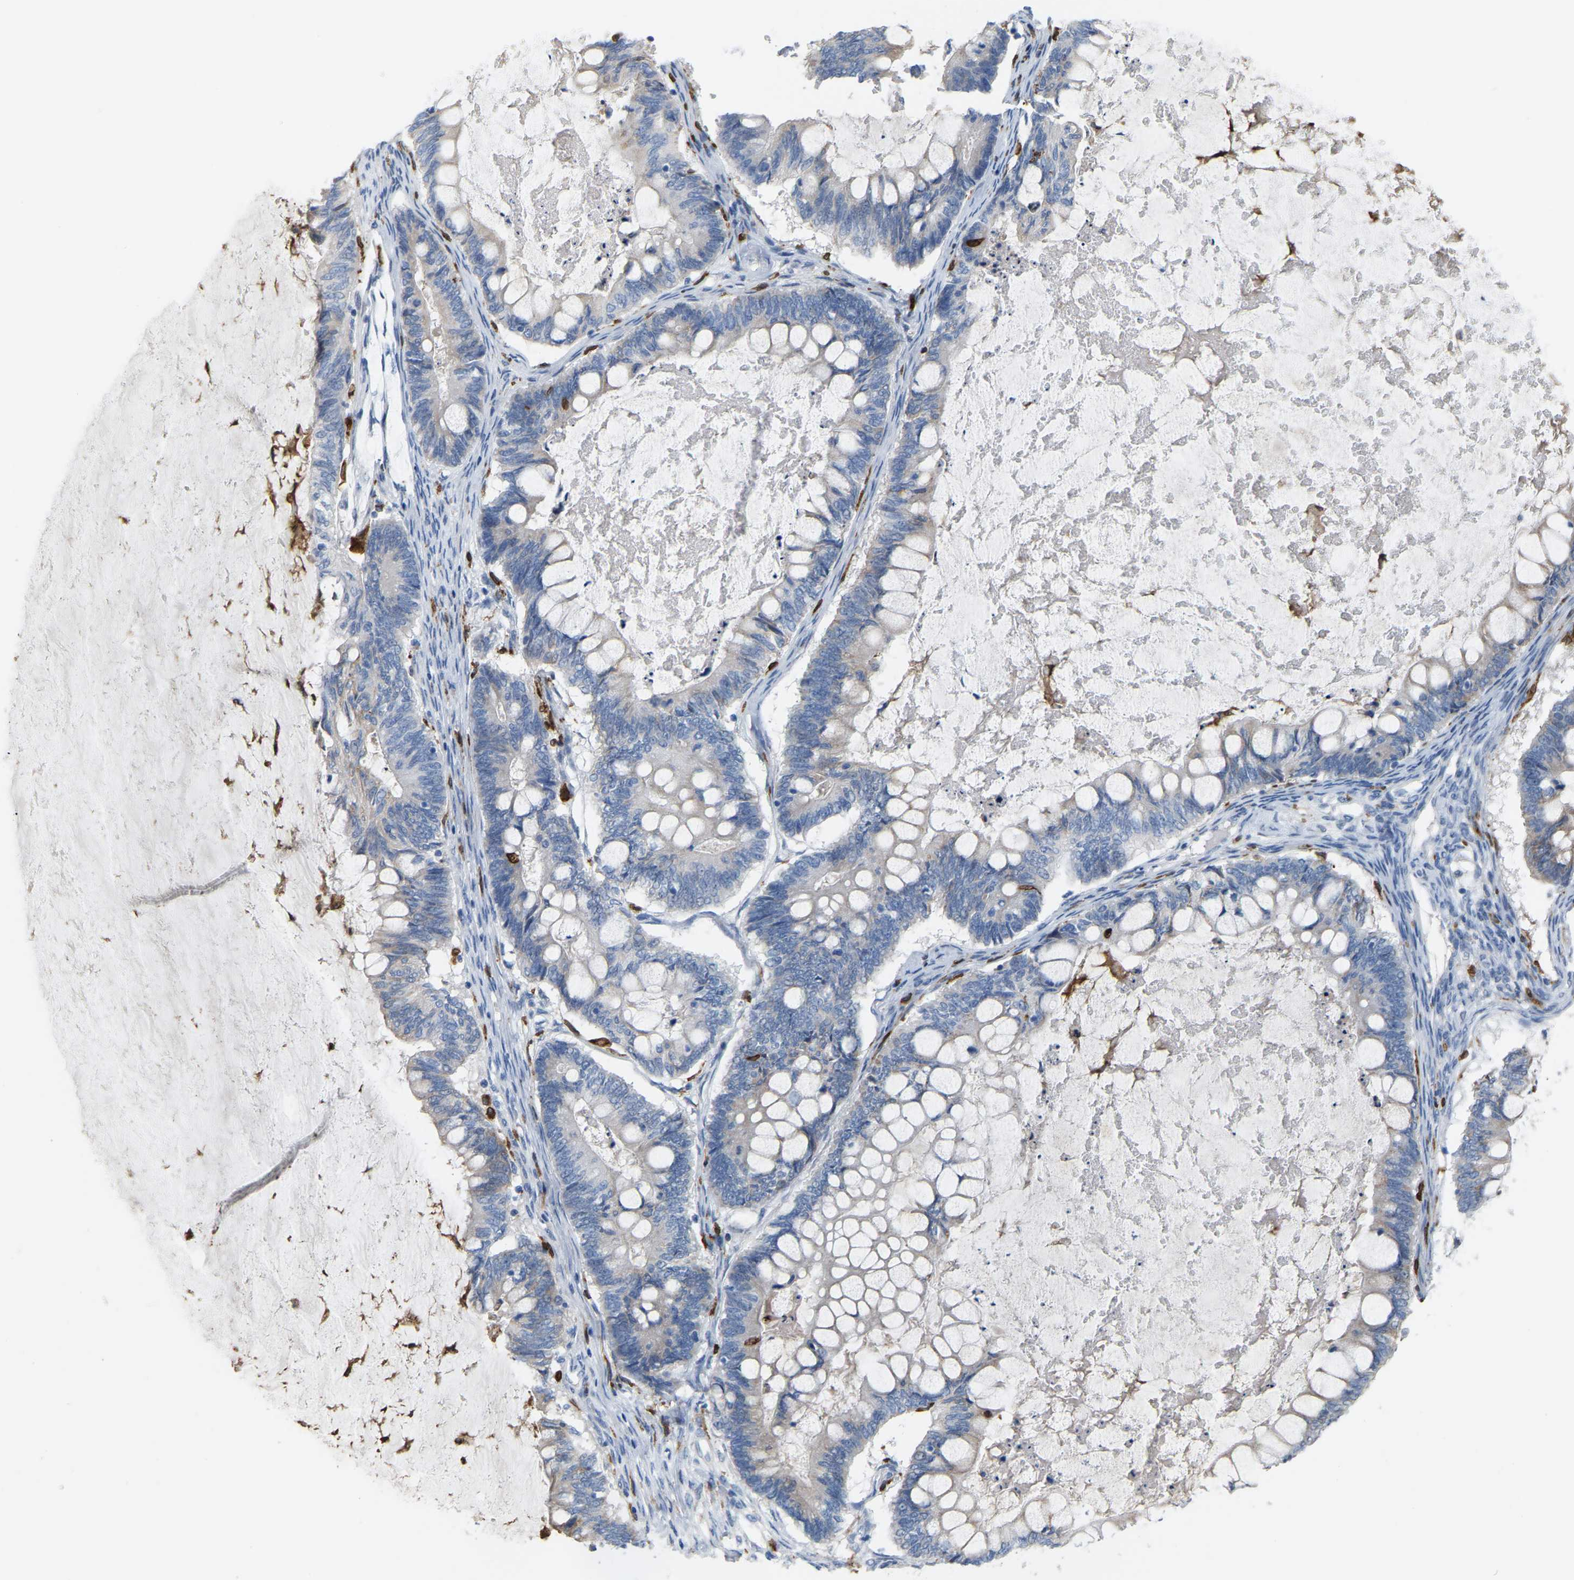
{"staining": {"intensity": "negative", "quantity": "none", "location": "none"}, "tissue": "ovarian cancer", "cell_type": "Tumor cells", "image_type": "cancer", "snomed": [{"axis": "morphology", "description": "Cystadenocarcinoma, mucinous, NOS"}, {"axis": "topography", "description": "Ovary"}], "caption": "Immunohistochemical staining of ovarian mucinous cystadenocarcinoma demonstrates no significant expression in tumor cells. The staining was performed using DAB to visualize the protein expression in brown, while the nuclei were stained in blue with hematoxylin (Magnification: 20x).", "gene": "PTGS1", "patient": {"sex": "female", "age": 61}}